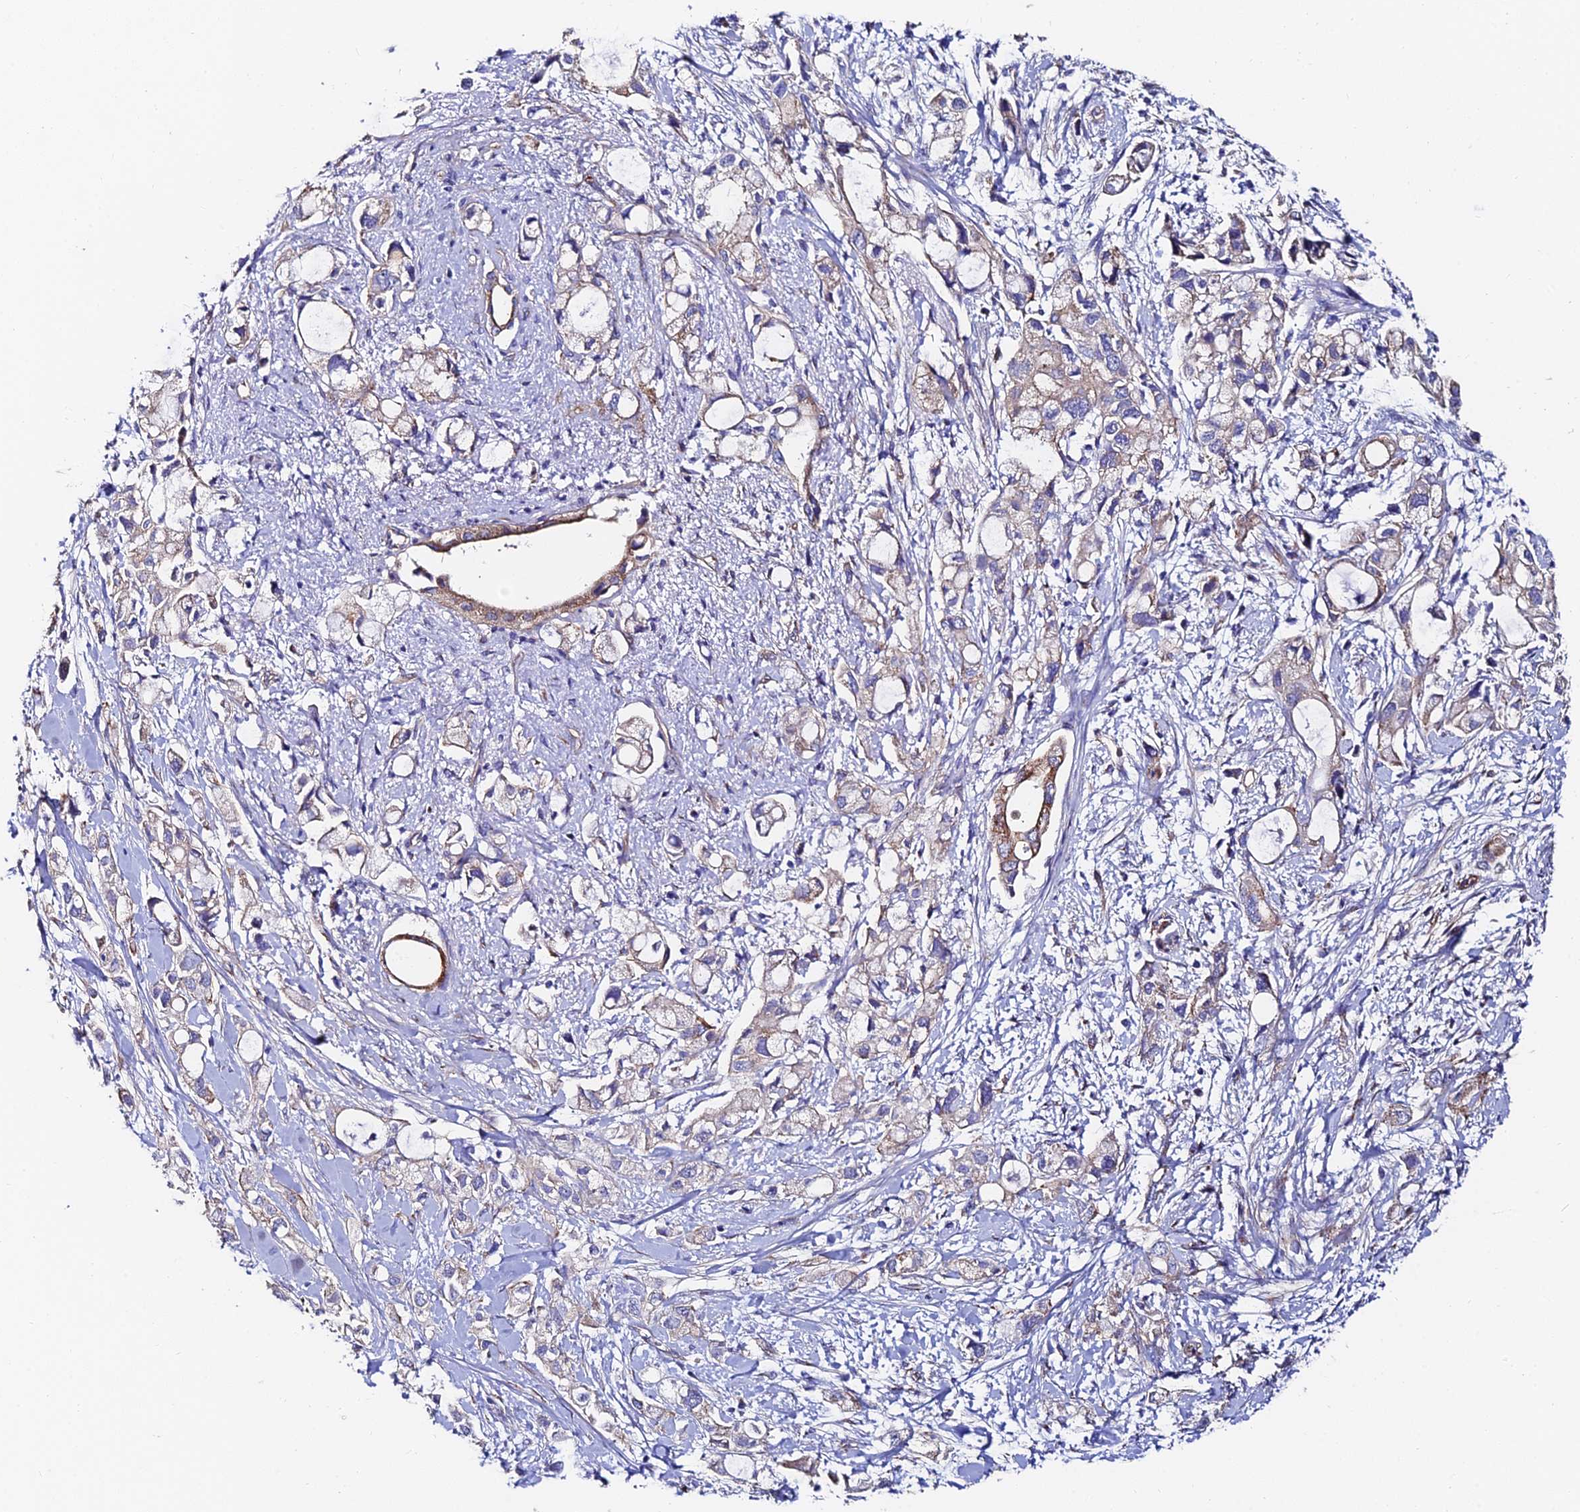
{"staining": {"intensity": "weak", "quantity": "<25%", "location": "cytoplasmic/membranous"}, "tissue": "pancreatic cancer", "cell_type": "Tumor cells", "image_type": "cancer", "snomed": [{"axis": "morphology", "description": "Adenocarcinoma, NOS"}, {"axis": "topography", "description": "Pancreas"}], "caption": "This is an immunohistochemistry image of human pancreatic adenocarcinoma. There is no expression in tumor cells.", "gene": "ADGRF3", "patient": {"sex": "female", "age": 56}}